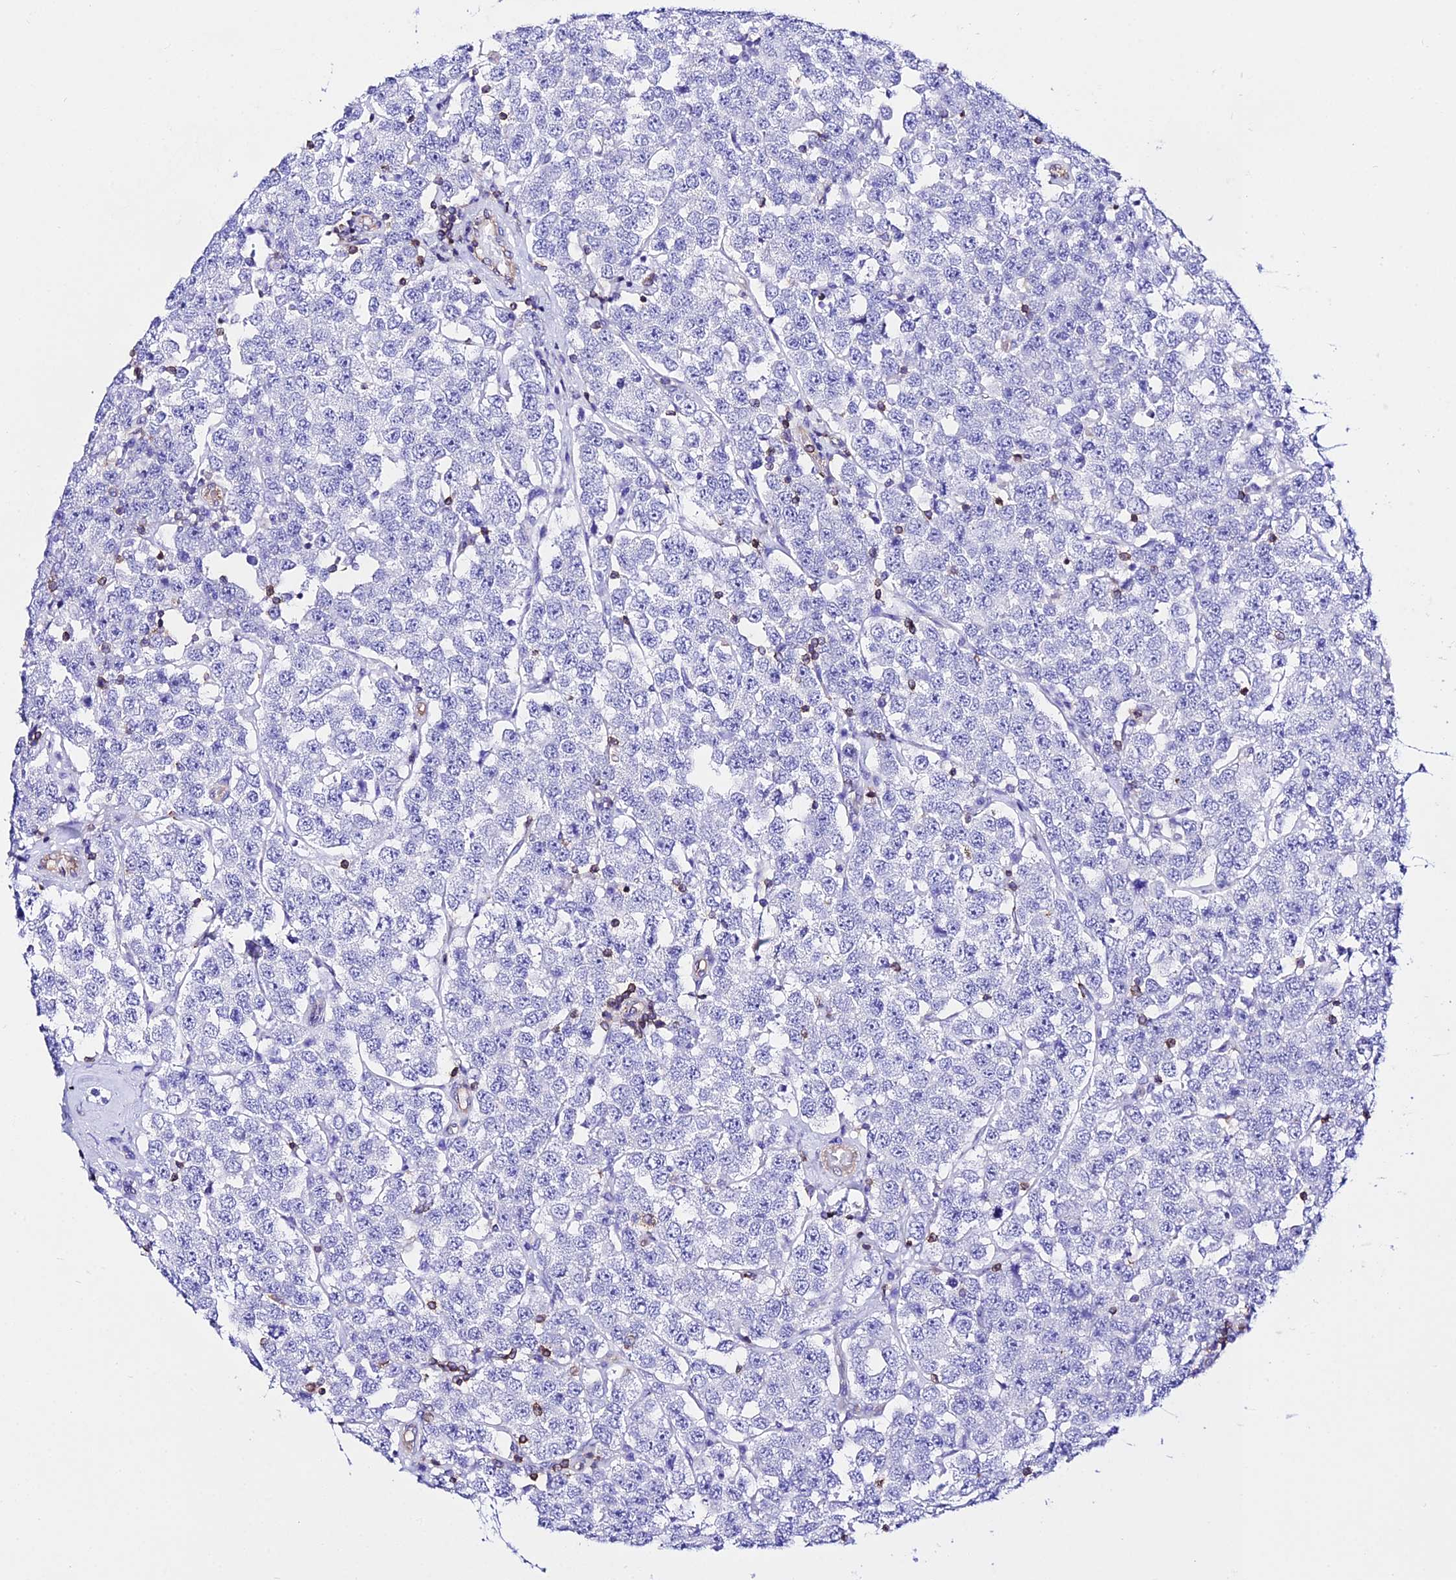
{"staining": {"intensity": "negative", "quantity": "none", "location": "none"}, "tissue": "testis cancer", "cell_type": "Tumor cells", "image_type": "cancer", "snomed": [{"axis": "morphology", "description": "Seminoma, NOS"}, {"axis": "topography", "description": "Testis"}], "caption": "Immunohistochemistry (IHC) photomicrograph of neoplastic tissue: testis seminoma stained with DAB (3,3'-diaminobenzidine) displays no significant protein expression in tumor cells. Brightfield microscopy of IHC stained with DAB (brown) and hematoxylin (blue), captured at high magnification.", "gene": "S100A16", "patient": {"sex": "male", "age": 28}}